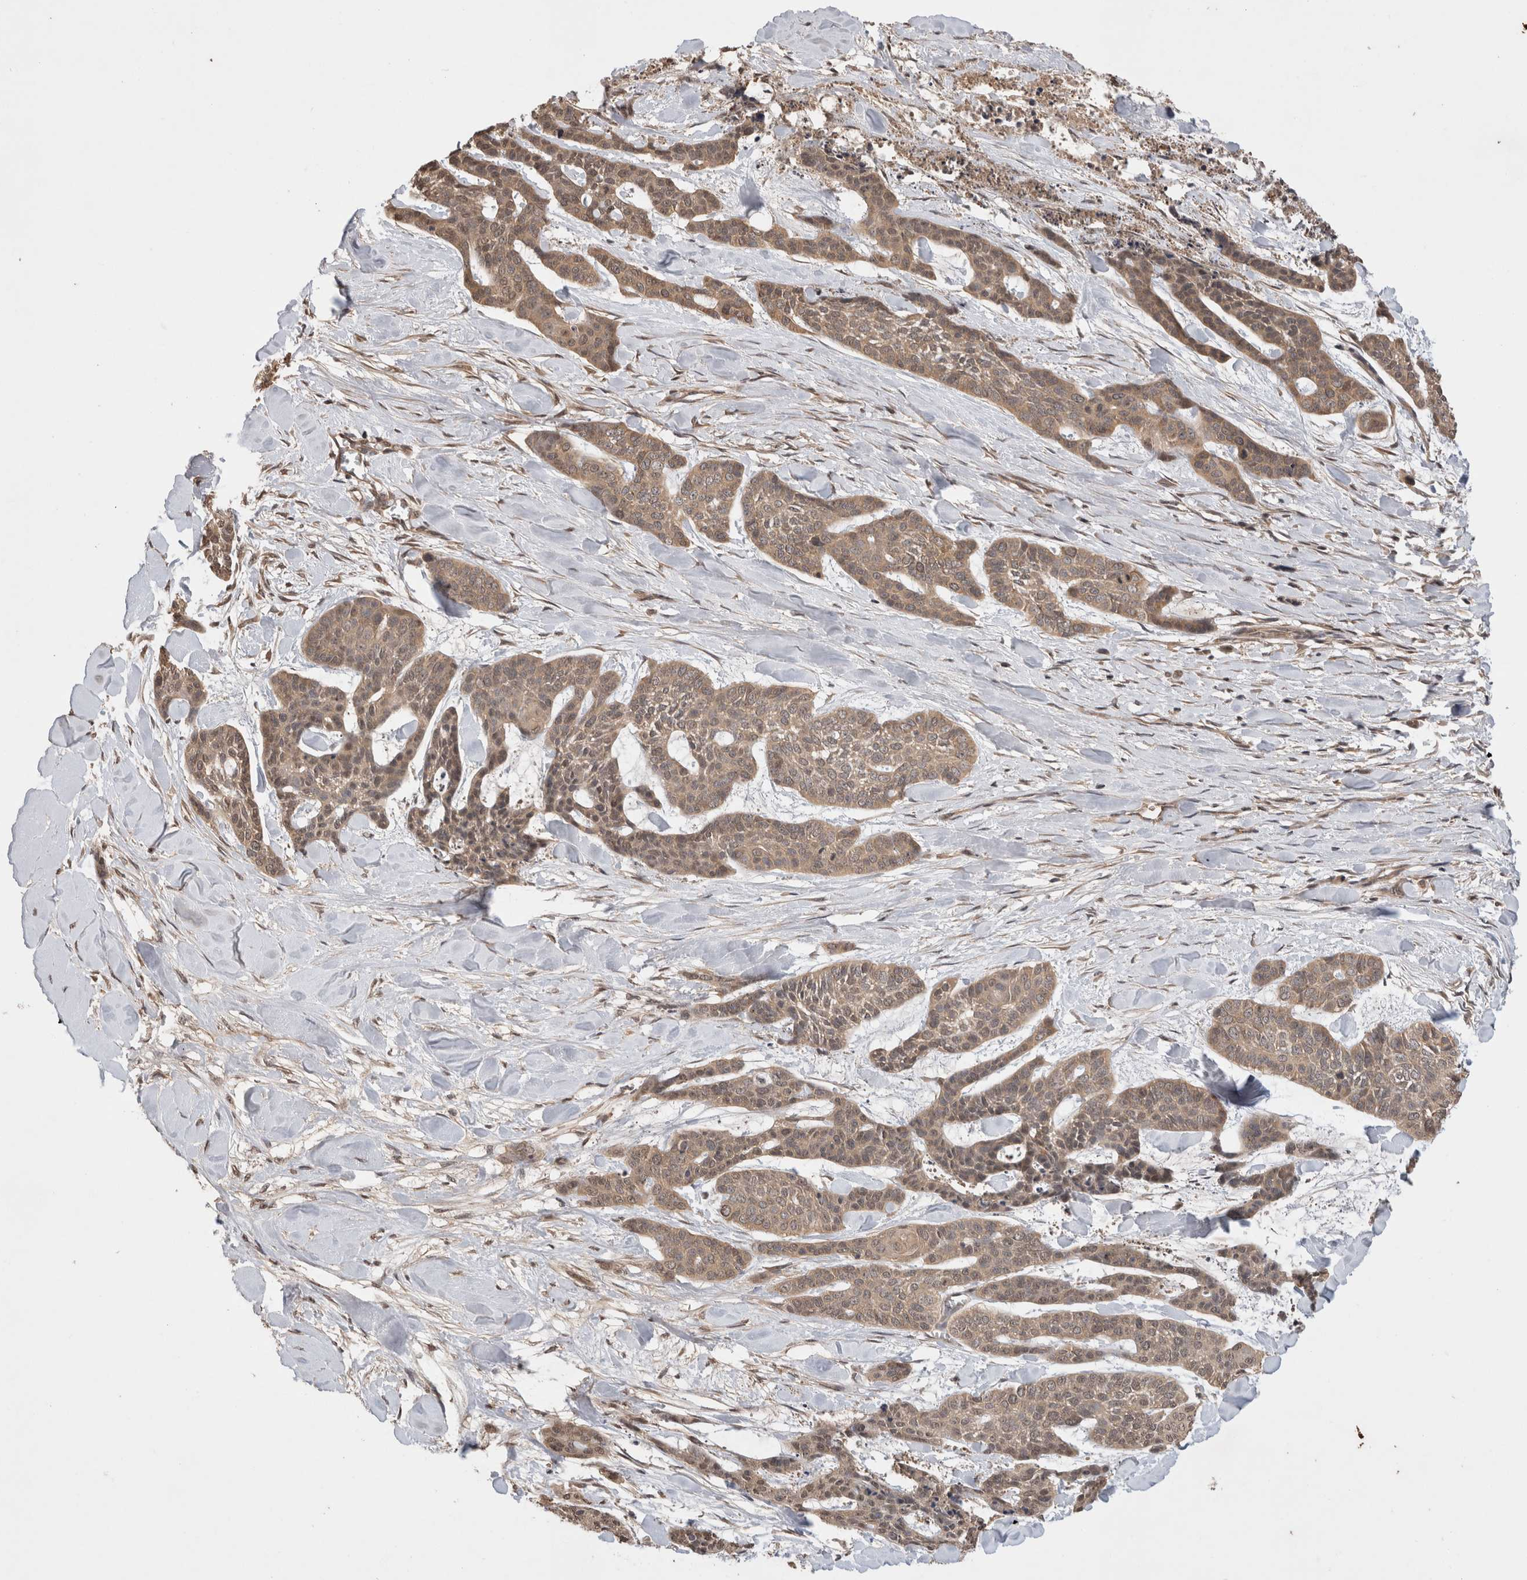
{"staining": {"intensity": "moderate", "quantity": ">75%", "location": "cytoplasmic/membranous"}, "tissue": "skin cancer", "cell_type": "Tumor cells", "image_type": "cancer", "snomed": [{"axis": "morphology", "description": "Basal cell carcinoma"}, {"axis": "topography", "description": "Skin"}], "caption": "Tumor cells show medium levels of moderate cytoplasmic/membranous expression in about >75% of cells in human basal cell carcinoma (skin).", "gene": "PRMT3", "patient": {"sex": "female", "age": 64}}